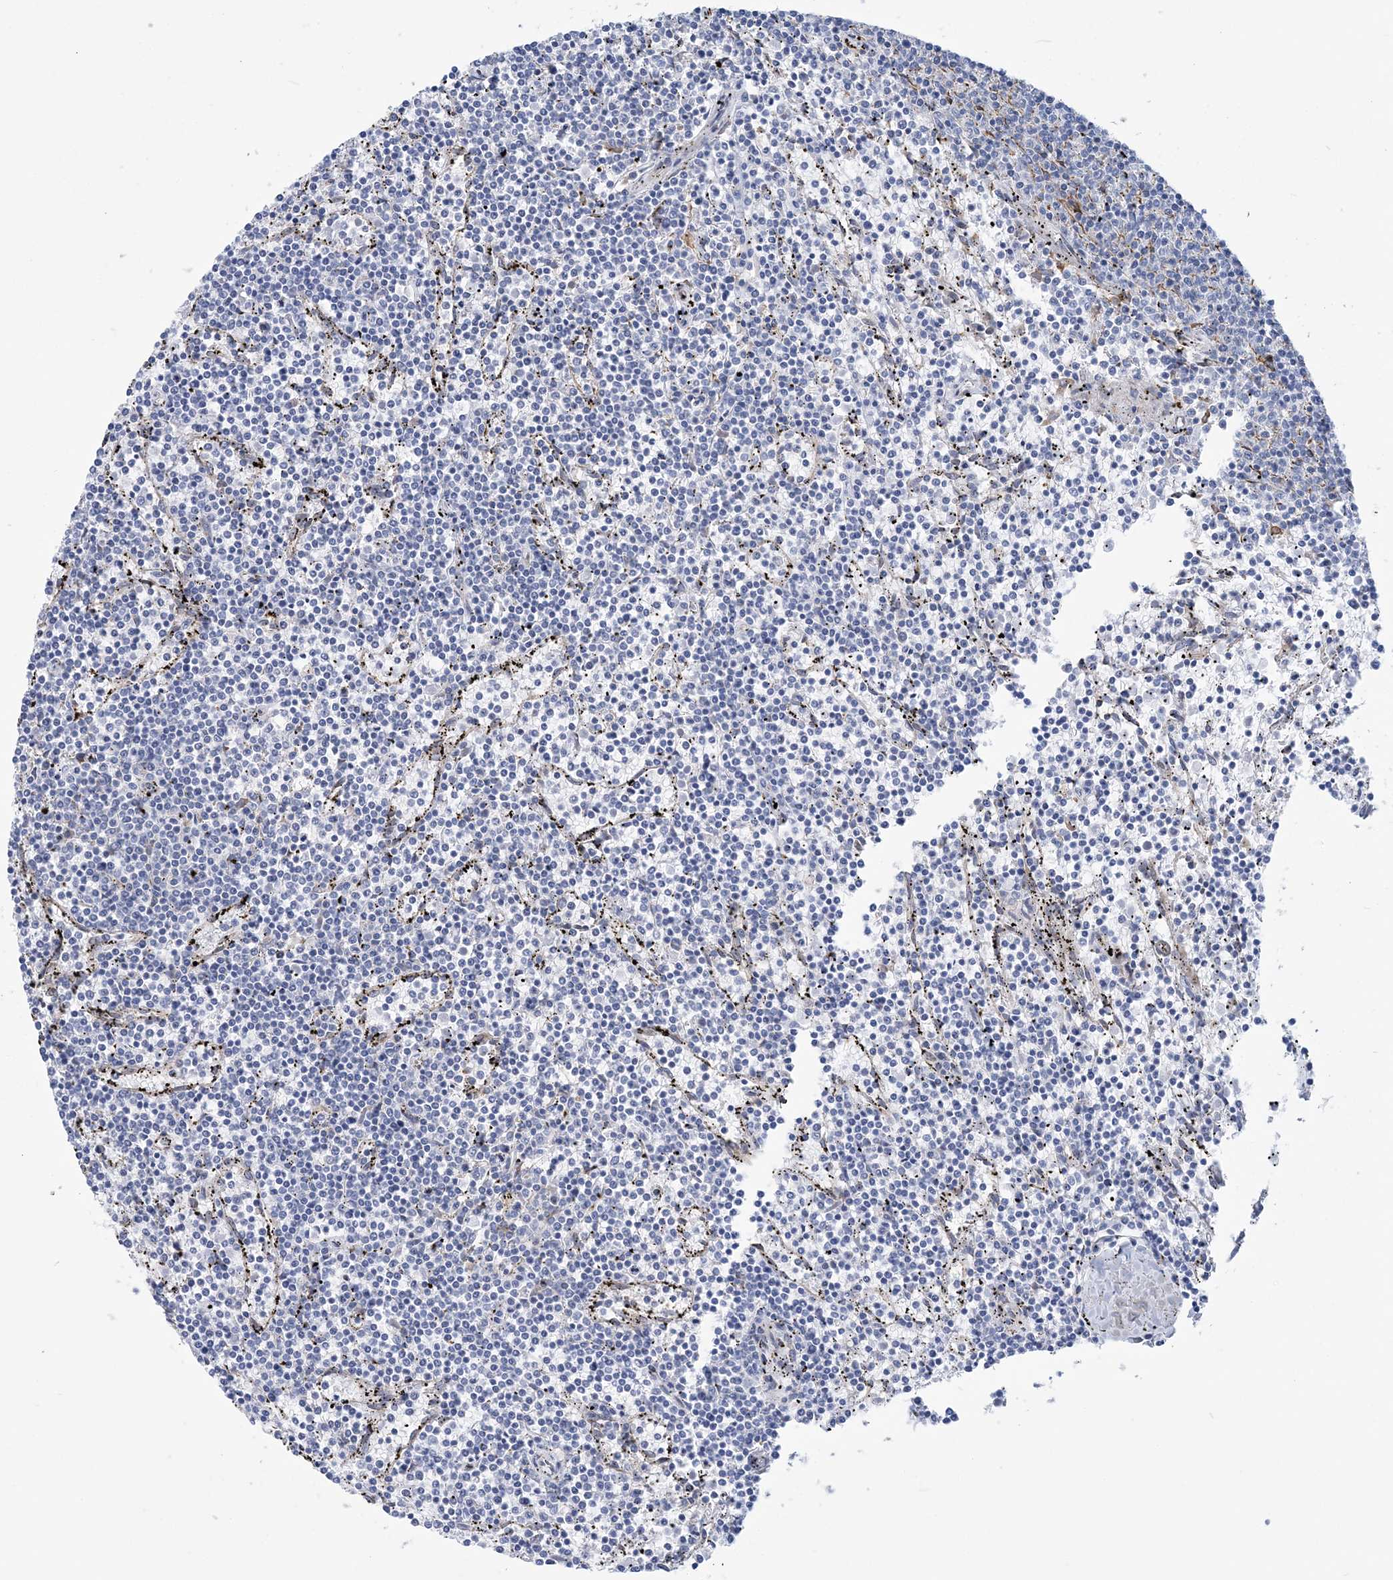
{"staining": {"intensity": "negative", "quantity": "none", "location": "none"}, "tissue": "lymphoma", "cell_type": "Tumor cells", "image_type": "cancer", "snomed": [{"axis": "morphology", "description": "Malignant lymphoma, non-Hodgkin's type, Low grade"}, {"axis": "topography", "description": "Spleen"}], "caption": "High power microscopy micrograph of an immunohistochemistry (IHC) photomicrograph of low-grade malignant lymphoma, non-Hodgkin's type, revealing no significant positivity in tumor cells.", "gene": "PLEKHG4B", "patient": {"sex": "female", "age": 50}}